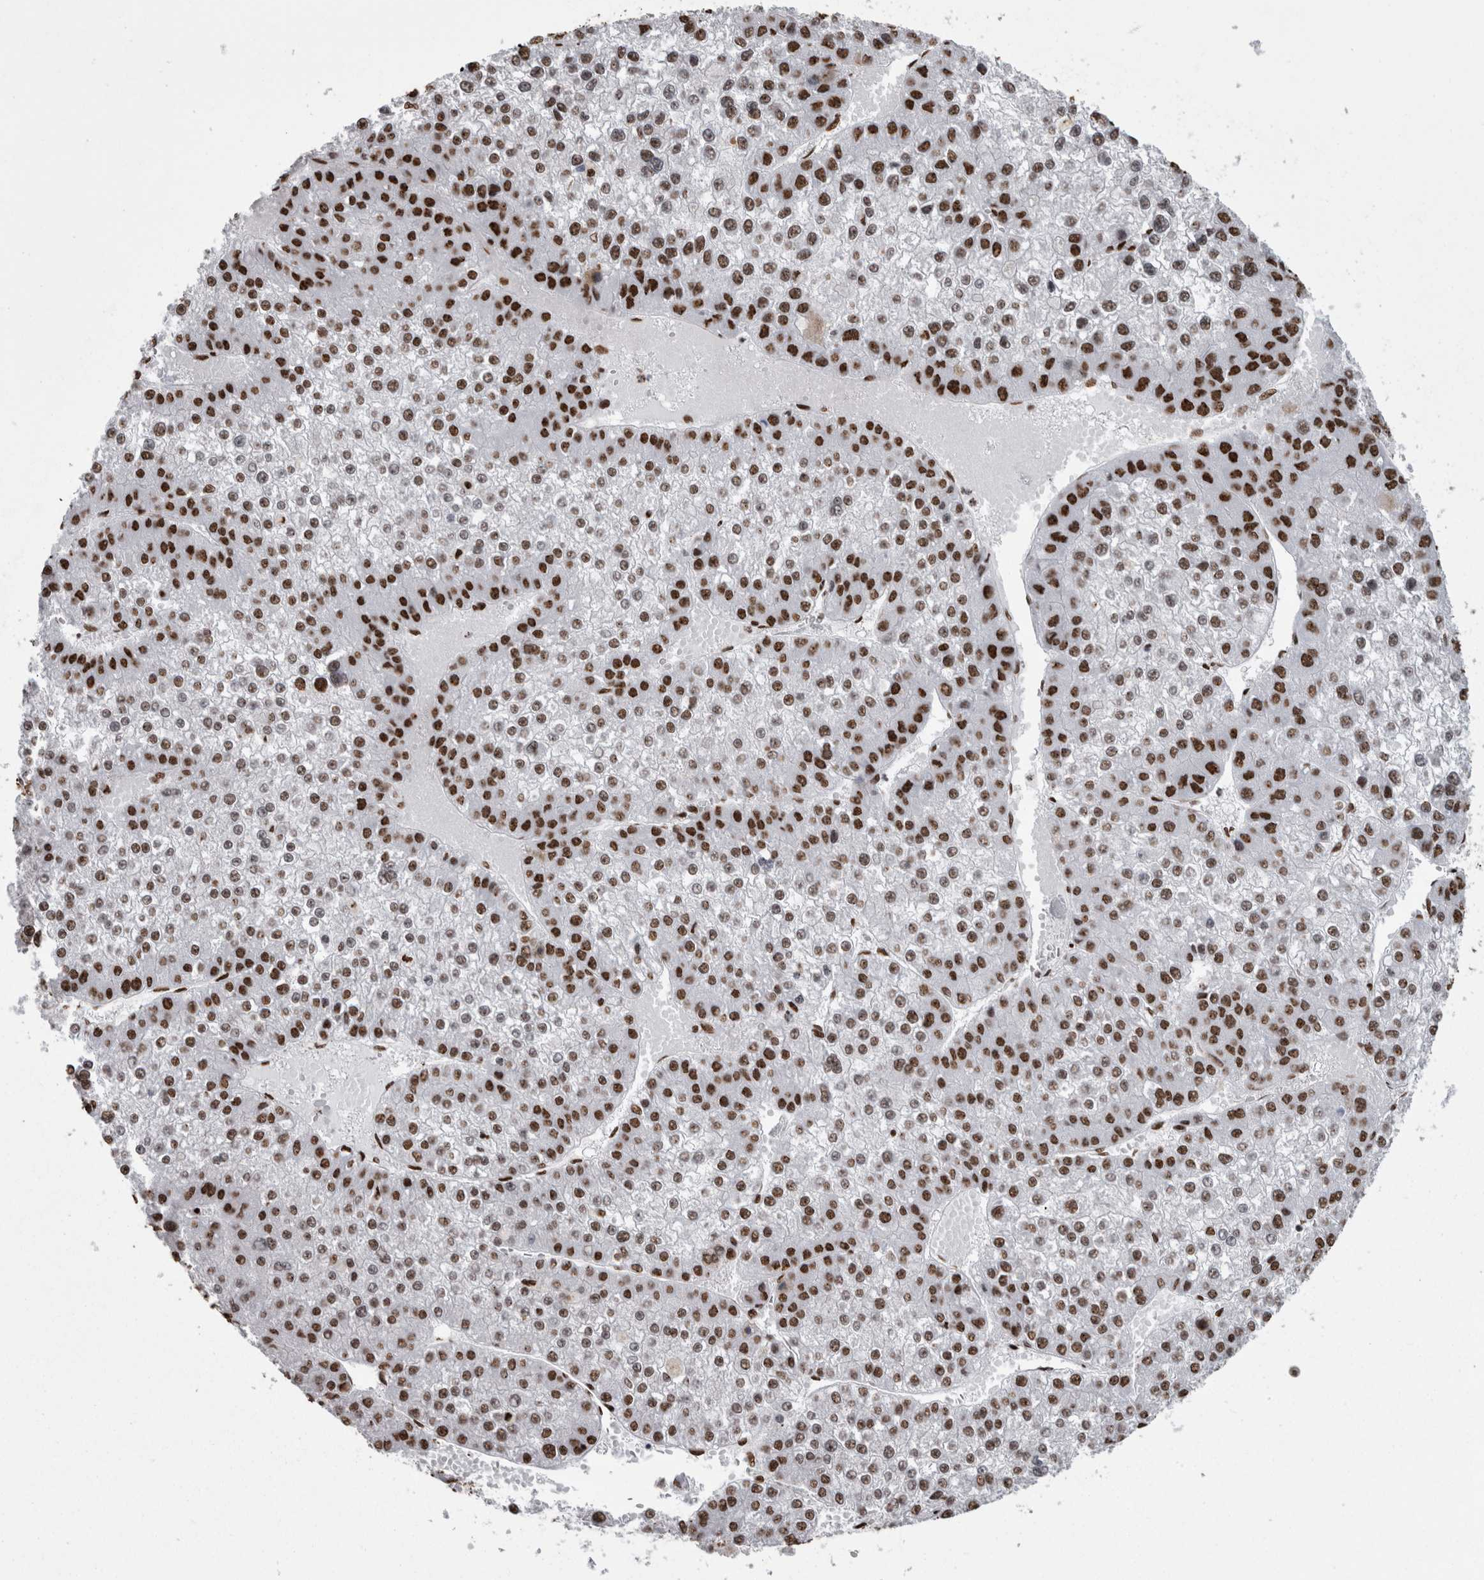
{"staining": {"intensity": "strong", "quantity": "25%-75%", "location": "nuclear"}, "tissue": "liver cancer", "cell_type": "Tumor cells", "image_type": "cancer", "snomed": [{"axis": "morphology", "description": "Carcinoma, Hepatocellular, NOS"}, {"axis": "topography", "description": "Liver"}], "caption": "This photomicrograph reveals immunohistochemistry staining of human liver hepatocellular carcinoma, with high strong nuclear positivity in about 25%-75% of tumor cells.", "gene": "HNRNPM", "patient": {"sex": "female", "age": 73}}